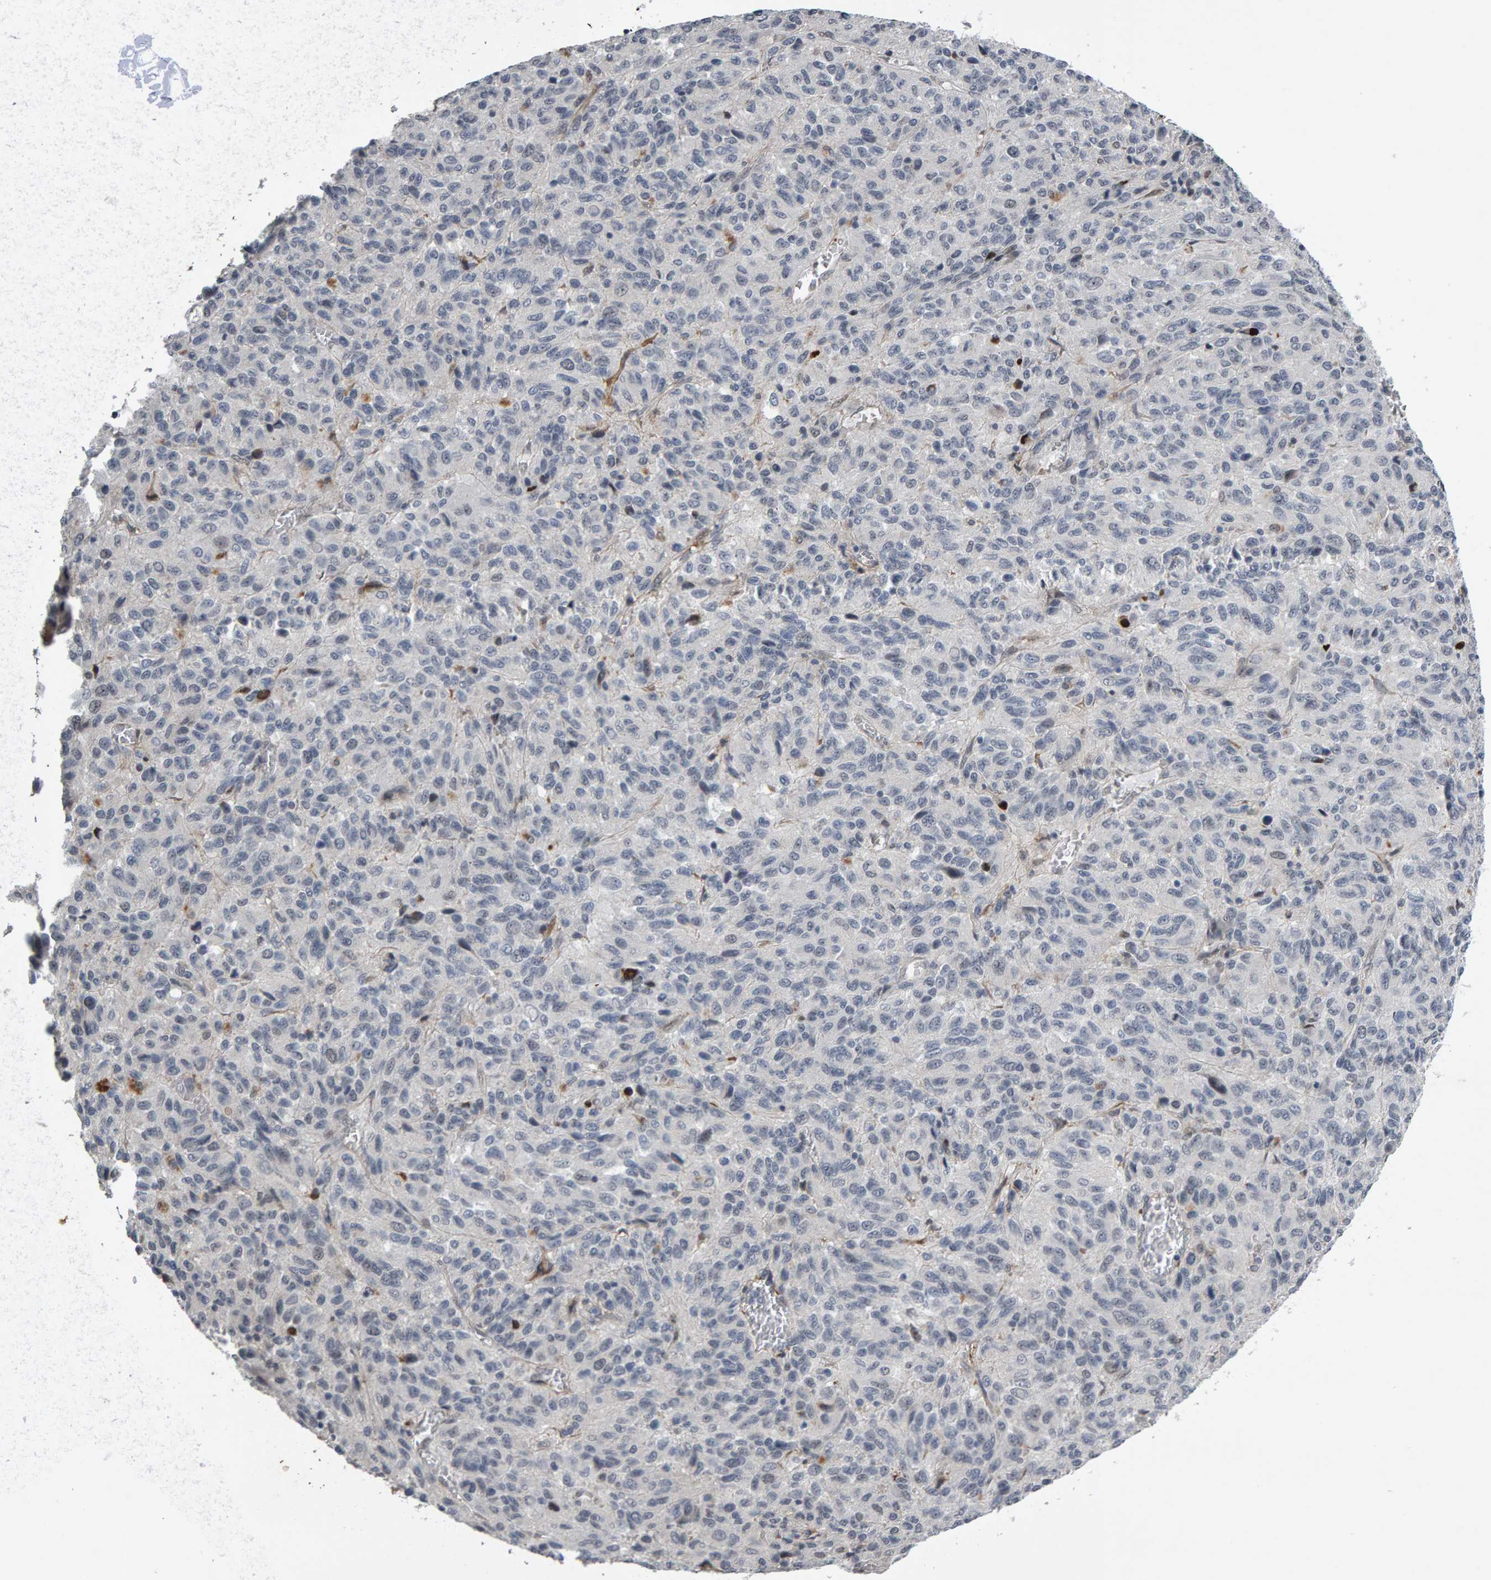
{"staining": {"intensity": "weak", "quantity": "<25%", "location": "nuclear"}, "tissue": "melanoma", "cell_type": "Tumor cells", "image_type": "cancer", "snomed": [{"axis": "morphology", "description": "Malignant melanoma, Metastatic site"}, {"axis": "topography", "description": "Lung"}], "caption": "High magnification brightfield microscopy of malignant melanoma (metastatic site) stained with DAB (3,3'-diaminobenzidine) (brown) and counterstained with hematoxylin (blue): tumor cells show no significant expression.", "gene": "IPO8", "patient": {"sex": "male", "age": 64}}